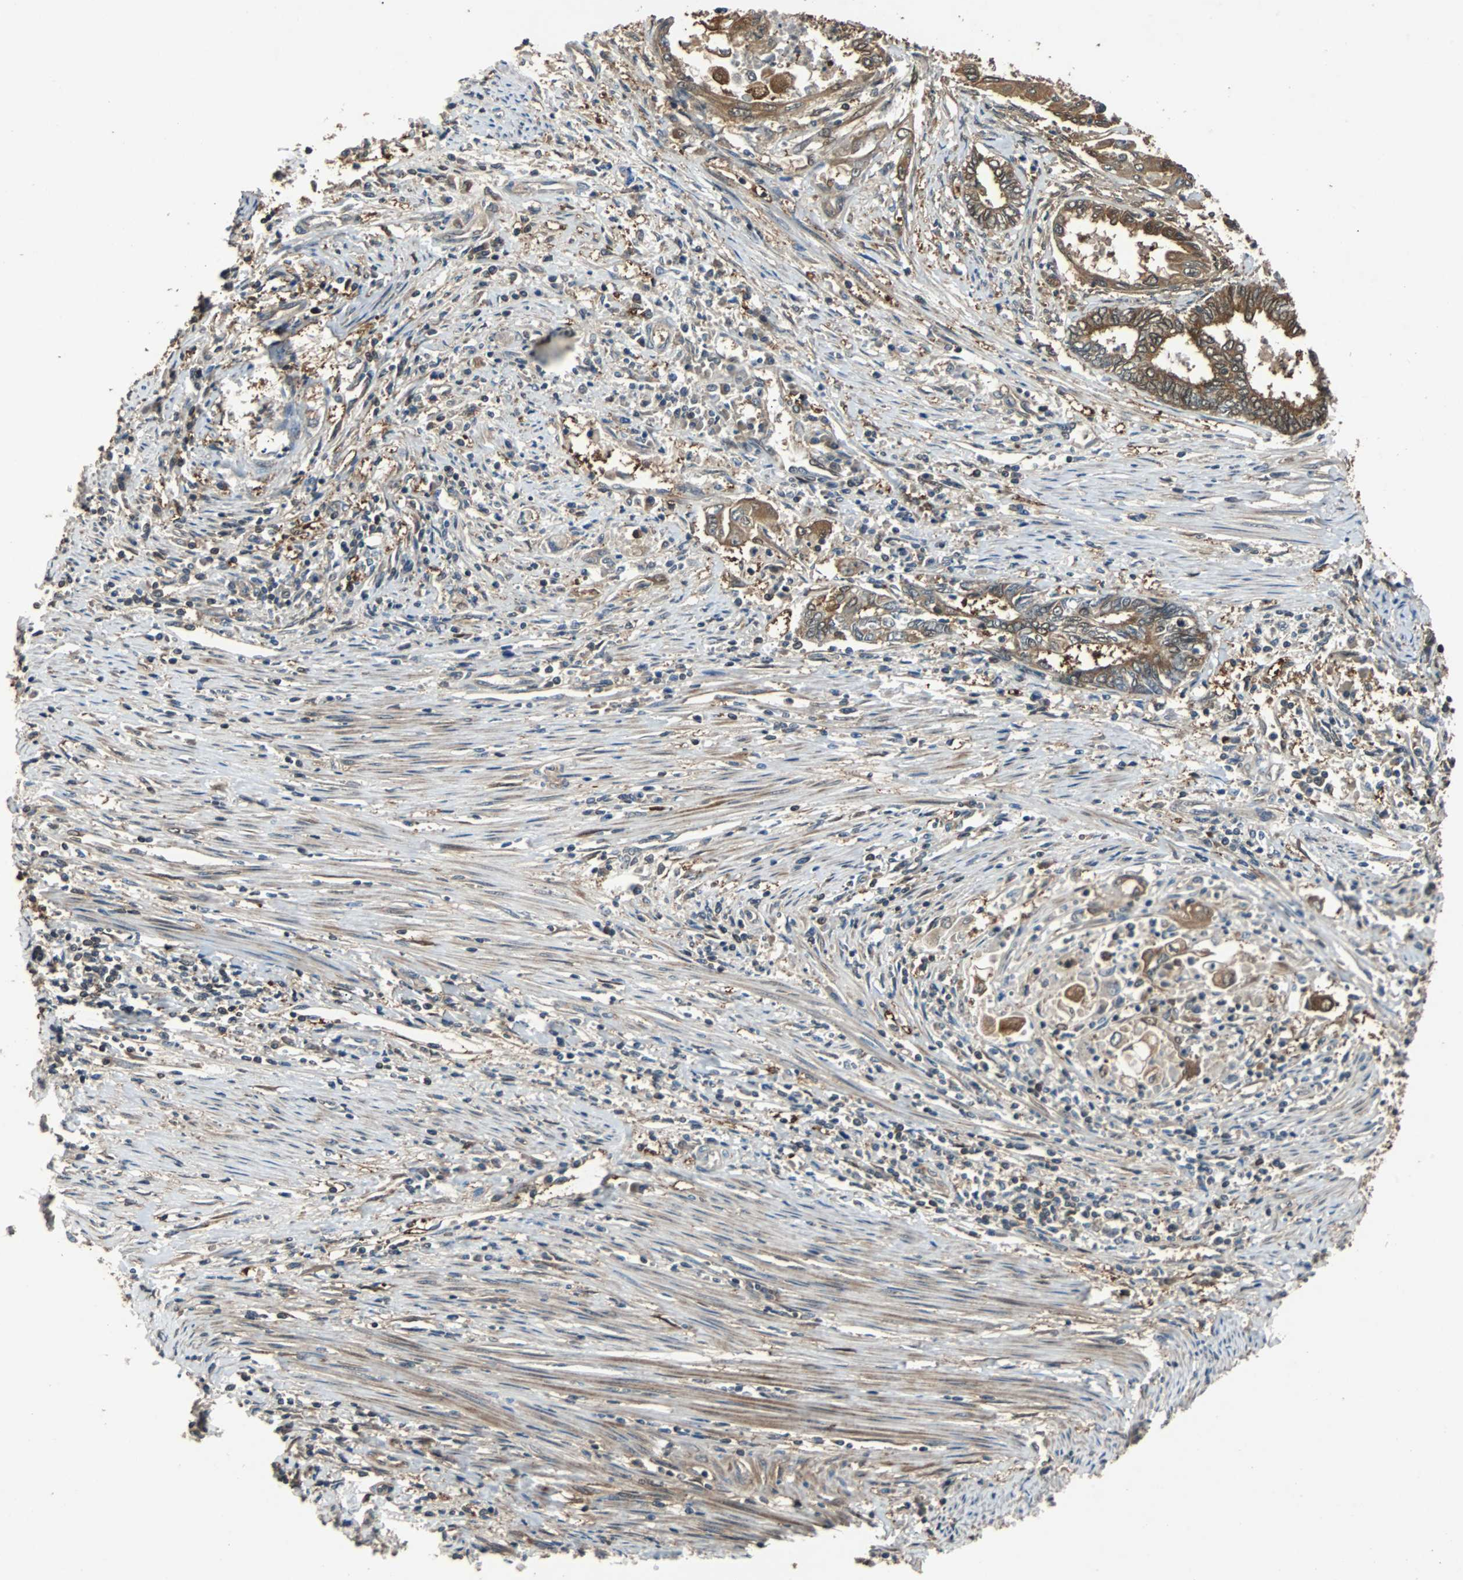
{"staining": {"intensity": "moderate", "quantity": ">75%", "location": "cytoplasmic/membranous"}, "tissue": "endometrial cancer", "cell_type": "Tumor cells", "image_type": "cancer", "snomed": [{"axis": "morphology", "description": "Adenocarcinoma, NOS"}, {"axis": "topography", "description": "Uterus"}, {"axis": "topography", "description": "Endometrium"}], "caption": "This photomicrograph displays immunohistochemistry staining of human endometrial cancer, with medium moderate cytoplasmic/membranous positivity in approximately >75% of tumor cells.", "gene": "PRDX6", "patient": {"sex": "female", "age": 70}}